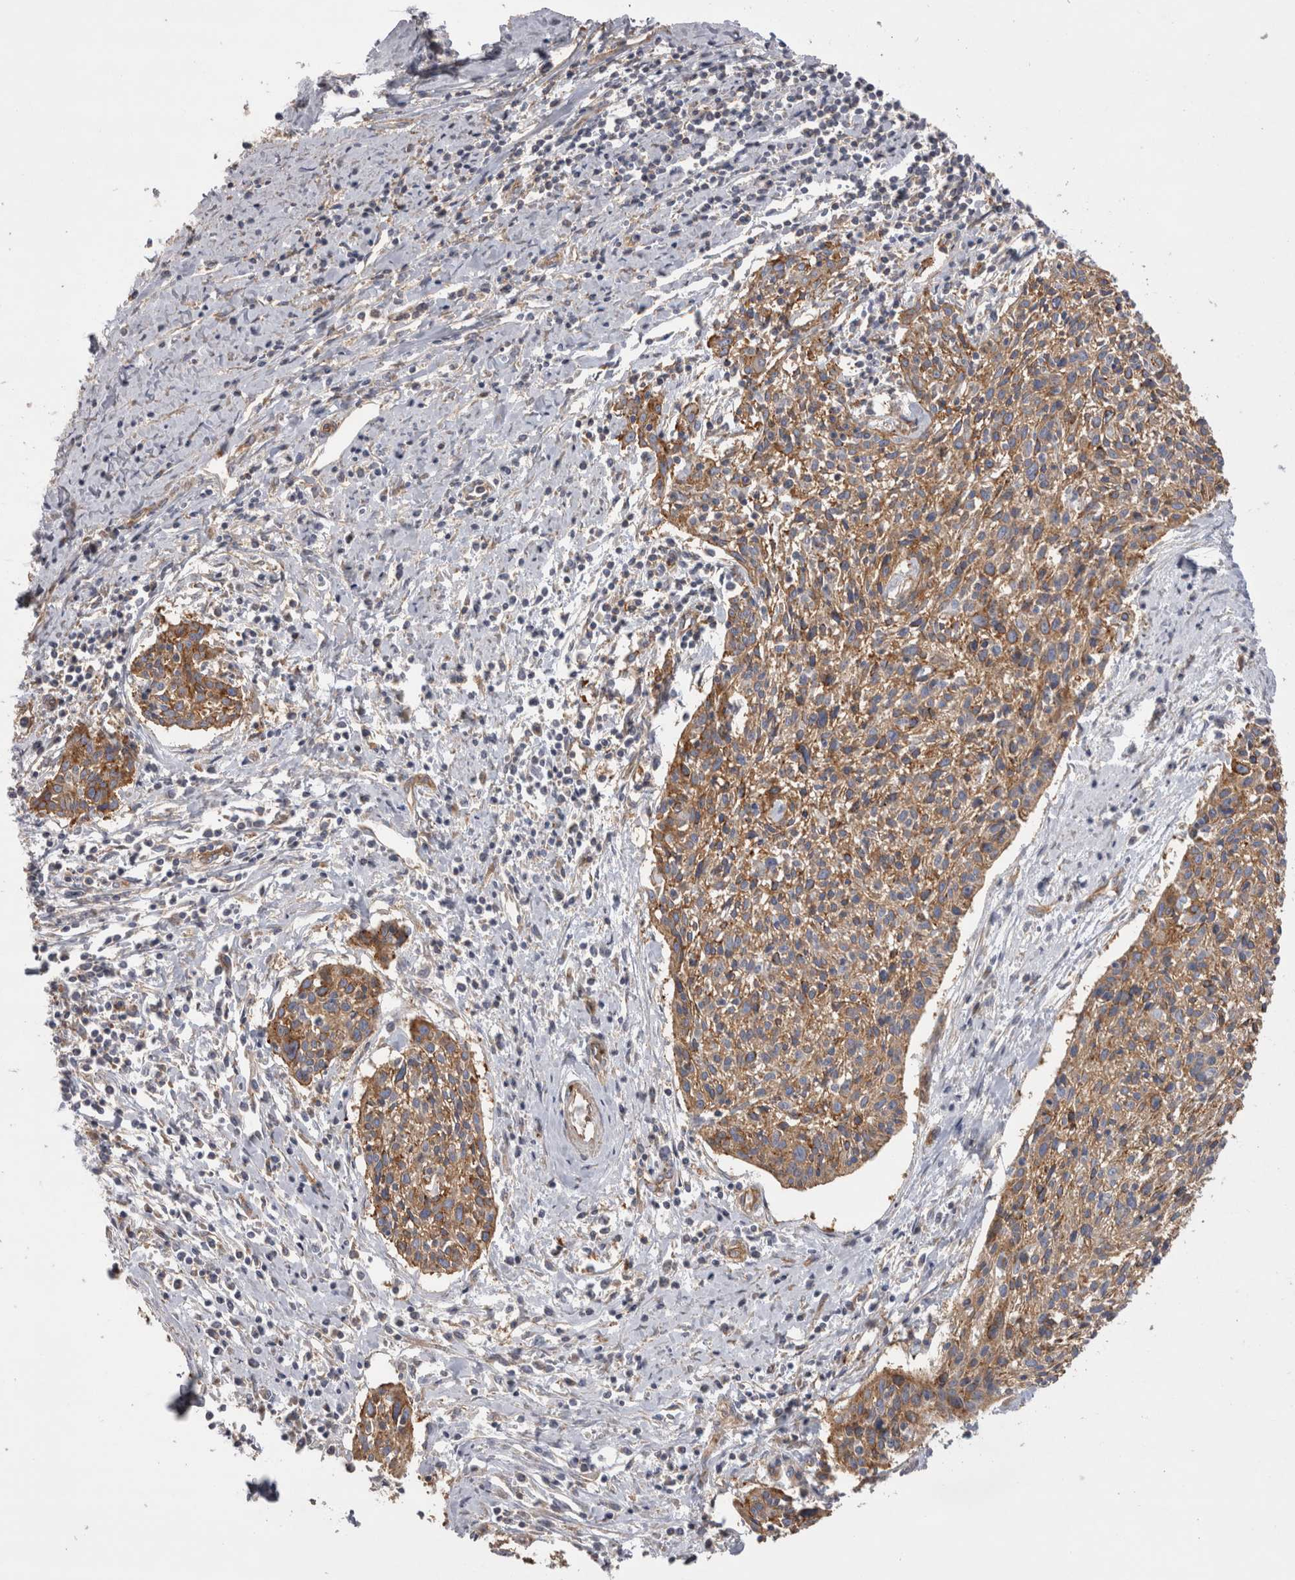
{"staining": {"intensity": "strong", "quantity": ">75%", "location": "cytoplasmic/membranous"}, "tissue": "cervical cancer", "cell_type": "Tumor cells", "image_type": "cancer", "snomed": [{"axis": "morphology", "description": "Squamous cell carcinoma, NOS"}, {"axis": "topography", "description": "Cervix"}], "caption": "An immunohistochemistry photomicrograph of tumor tissue is shown. Protein staining in brown shows strong cytoplasmic/membranous positivity in cervical cancer within tumor cells. (IHC, brightfield microscopy, high magnification).", "gene": "ATXN3", "patient": {"sex": "female", "age": 51}}